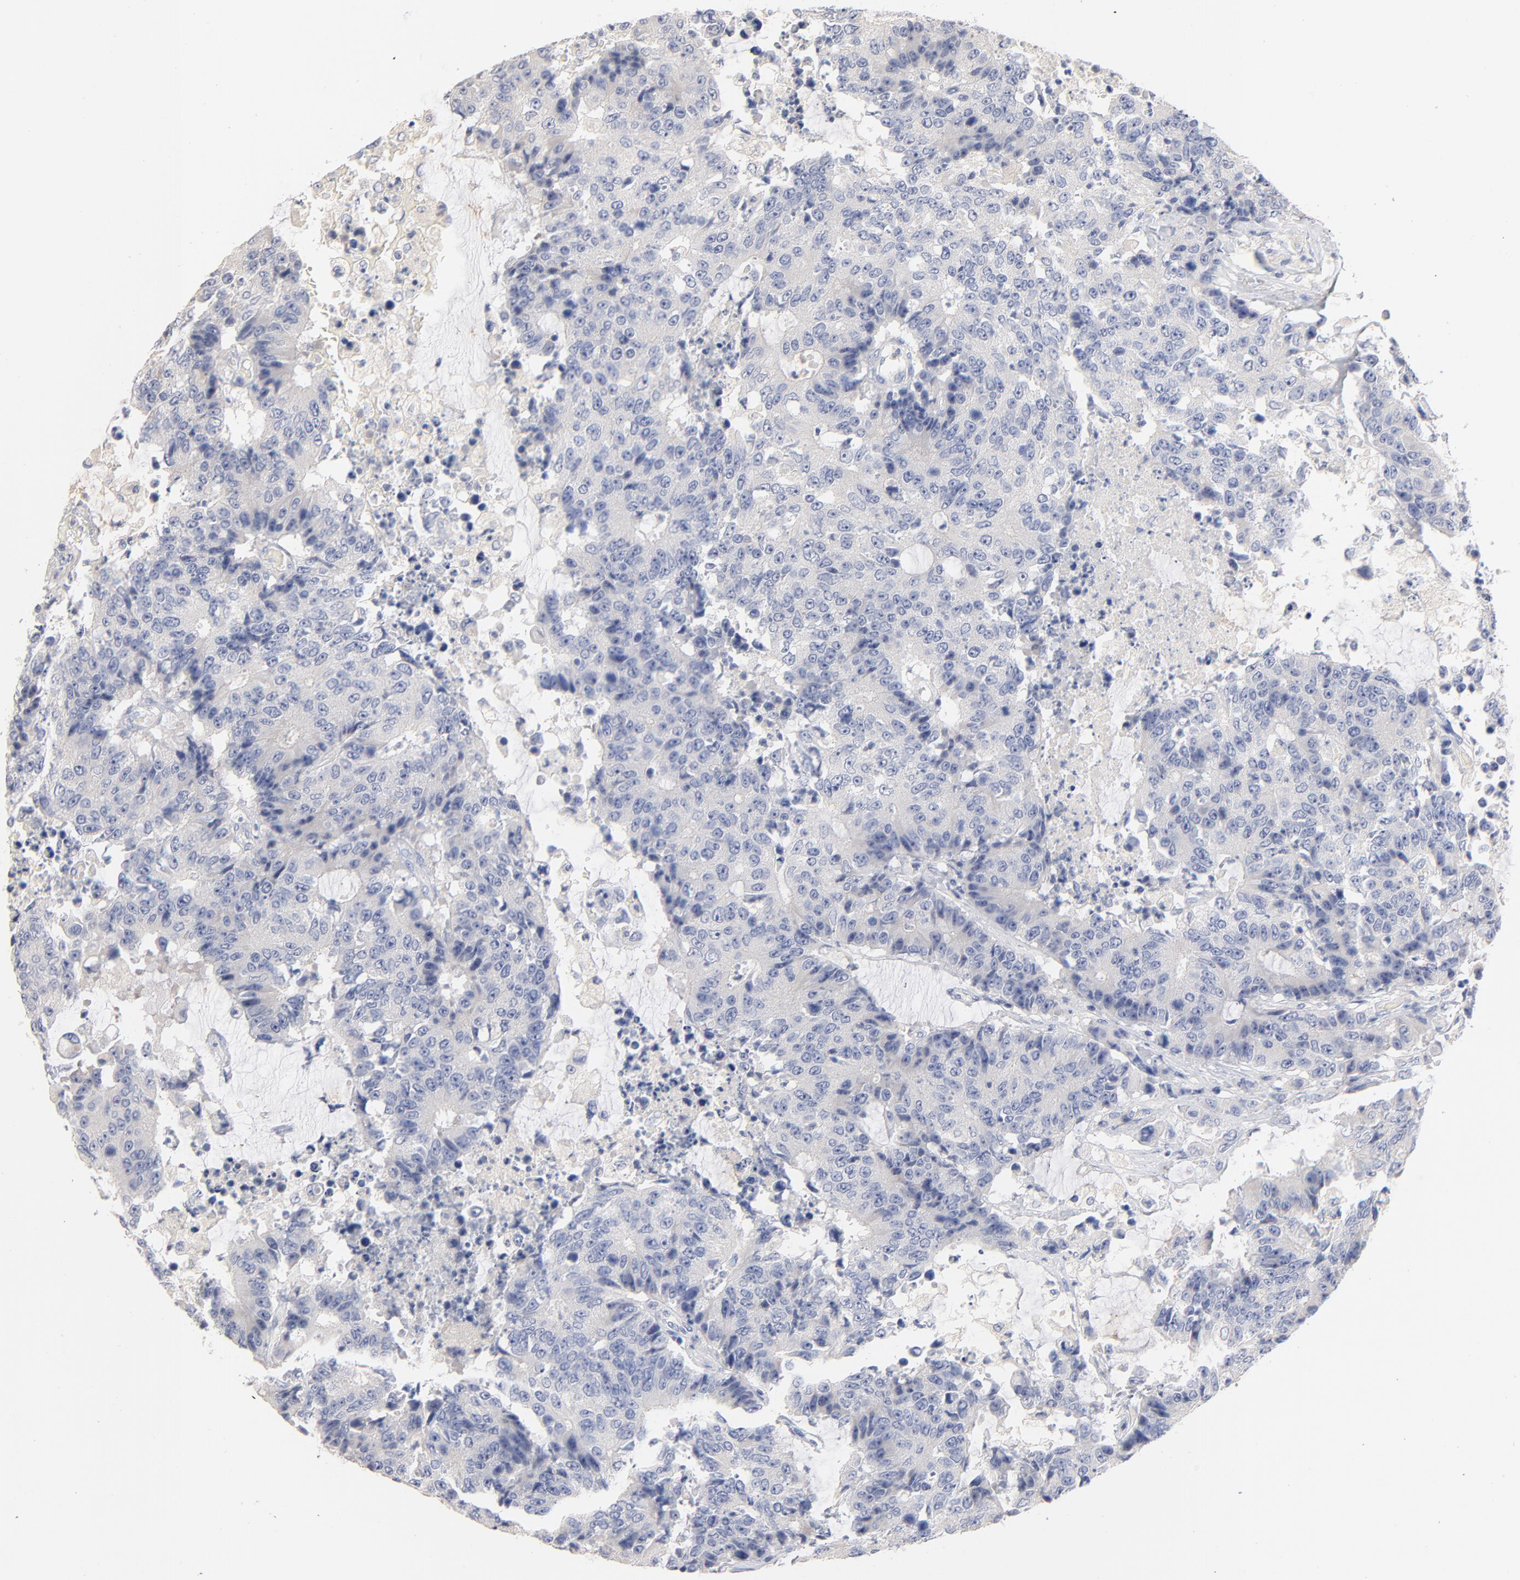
{"staining": {"intensity": "negative", "quantity": "none", "location": "none"}, "tissue": "colorectal cancer", "cell_type": "Tumor cells", "image_type": "cancer", "snomed": [{"axis": "morphology", "description": "Adenocarcinoma, NOS"}, {"axis": "topography", "description": "Colon"}], "caption": "This is an immunohistochemistry (IHC) image of adenocarcinoma (colorectal). There is no expression in tumor cells.", "gene": "CPS1", "patient": {"sex": "female", "age": 86}}